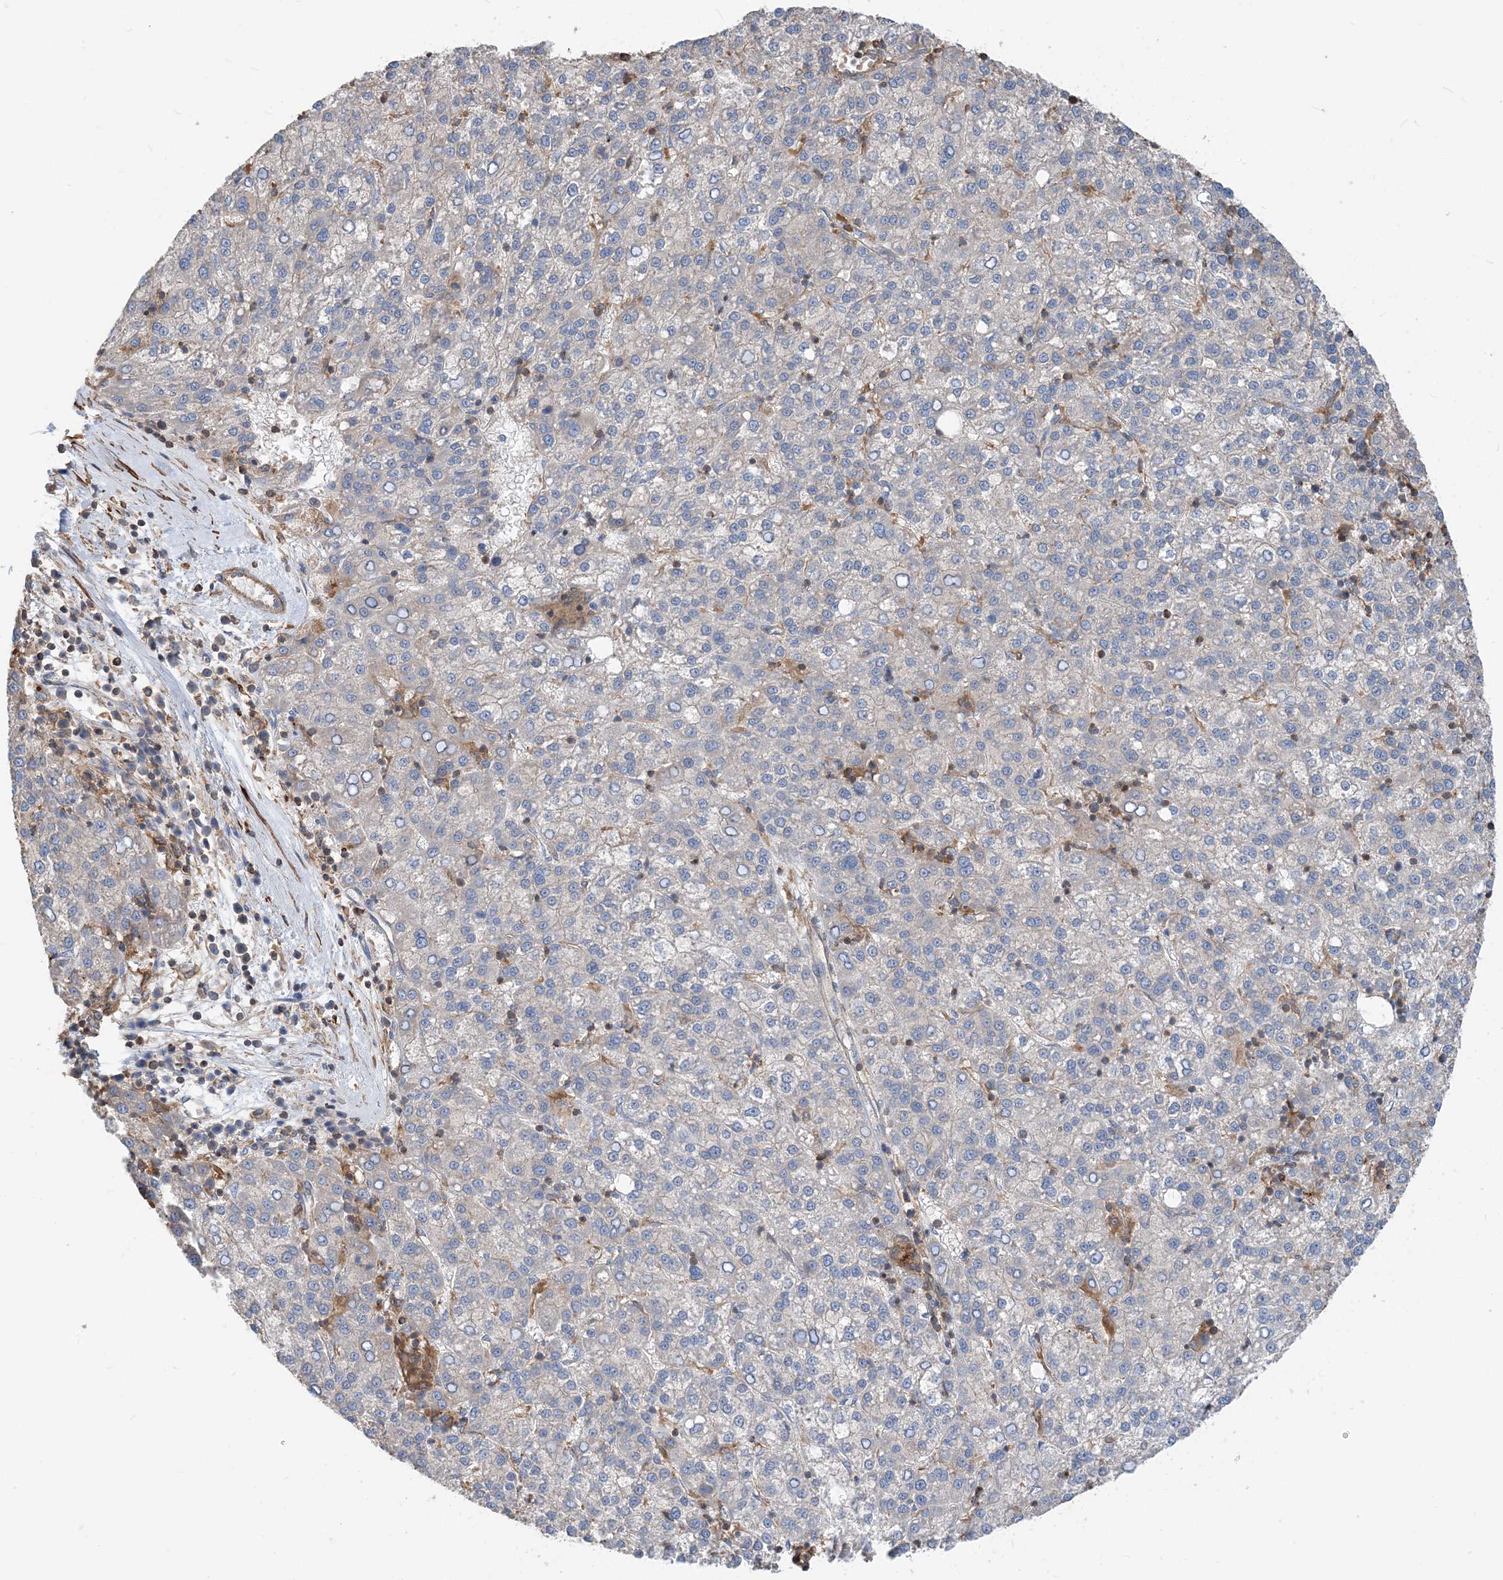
{"staining": {"intensity": "negative", "quantity": "none", "location": "none"}, "tissue": "liver cancer", "cell_type": "Tumor cells", "image_type": "cancer", "snomed": [{"axis": "morphology", "description": "Carcinoma, Hepatocellular, NOS"}, {"axis": "topography", "description": "Liver"}], "caption": "Immunohistochemical staining of human liver cancer displays no significant expression in tumor cells.", "gene": "PARVG", "patient": {"sex": "female", "age": 58}}